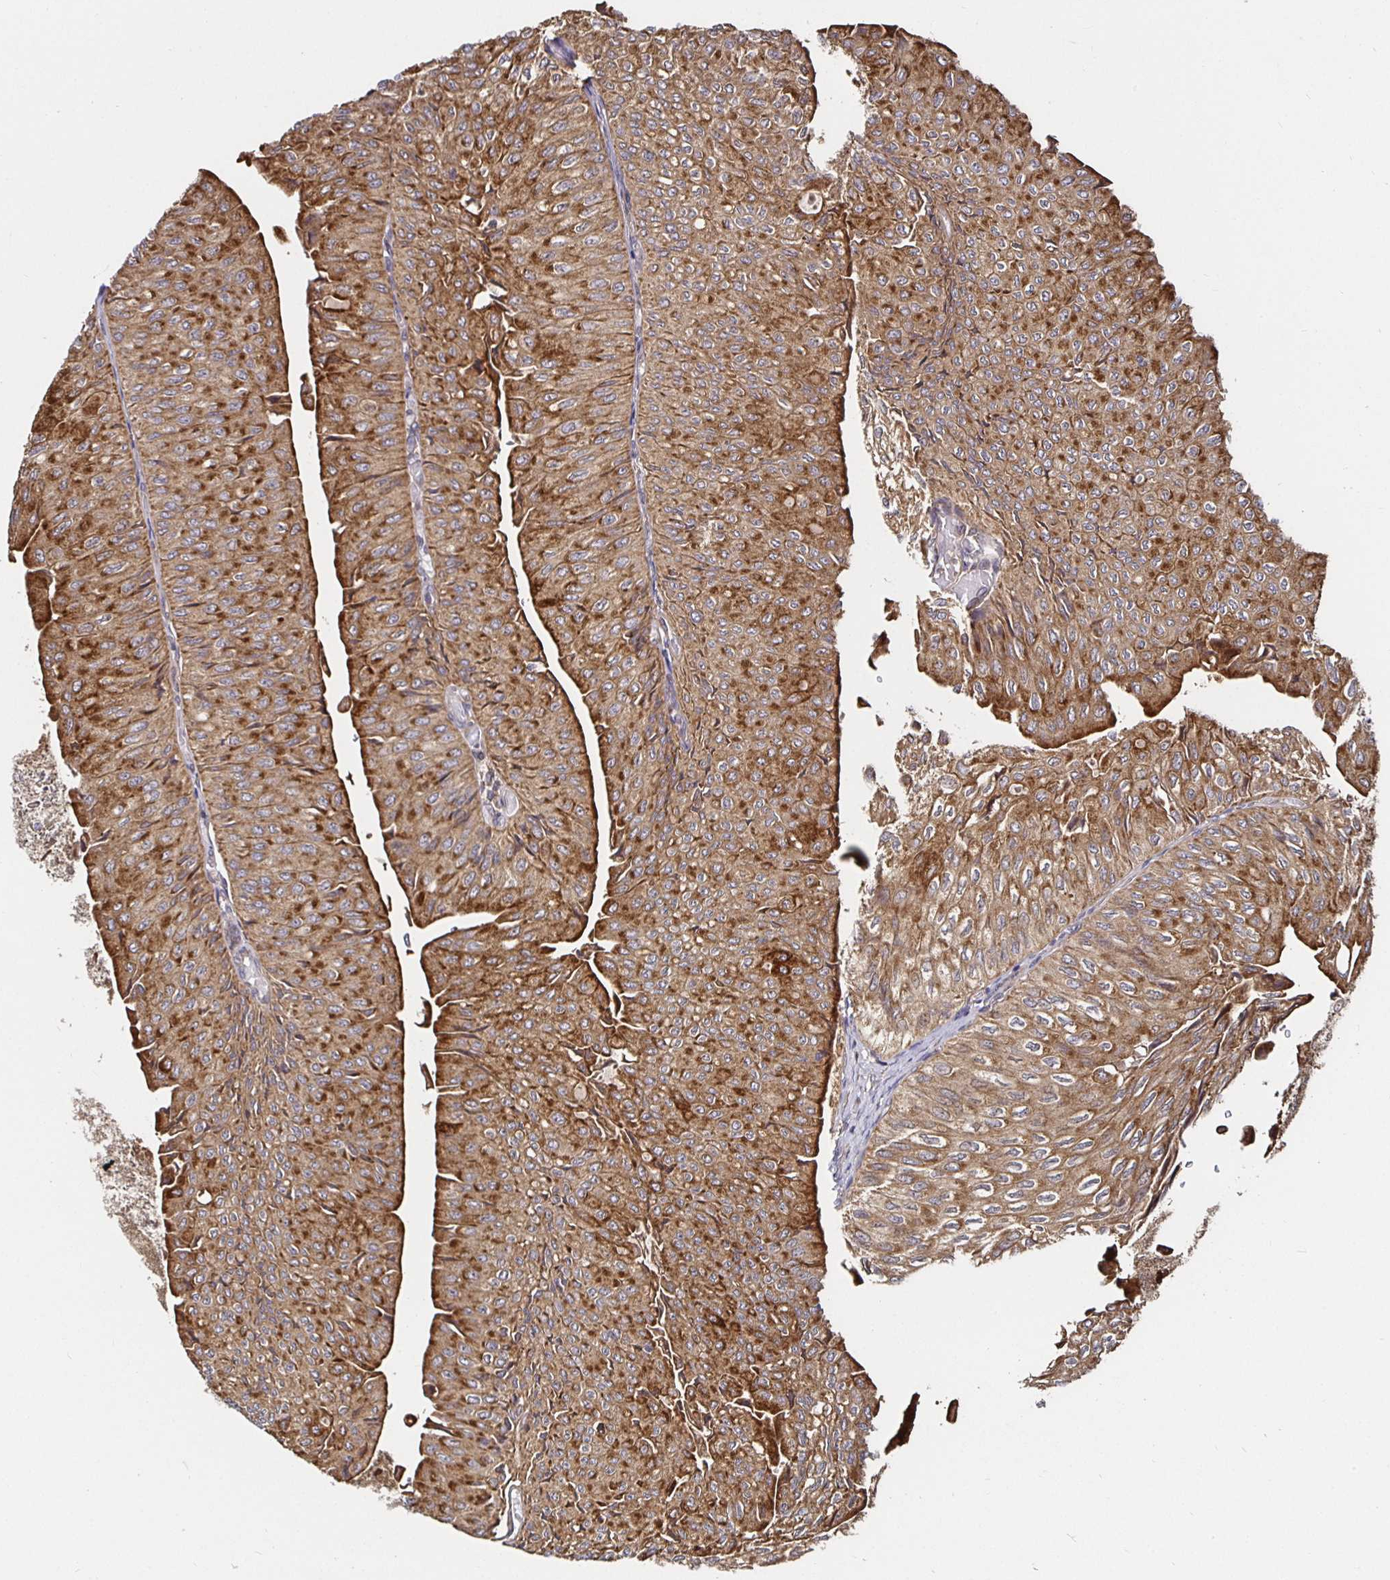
{"staining": {"intensity": "moderate", "quantity": ">75%", "location": "cytoplasmic/membranous"}, "tissue": "urothelial cancer", "cell_type": "Tumor cells", "image_type": "cancer", "snomed": [{"axis": "morphology", "description": "Urothelial carcinoma, NOS"}, {"axis": "topography", "description": "Urinary bladder"}], "caption": "A high-resolution micrograph shows IHC staining of transitional cell carcinoma, which displays moderate cytoplasmic/membranous expression in about >75% of tumor cells. Nuclei are stained in blue.", "gene": "MLST8", "patient": {"sex": "male", "age": 62}}